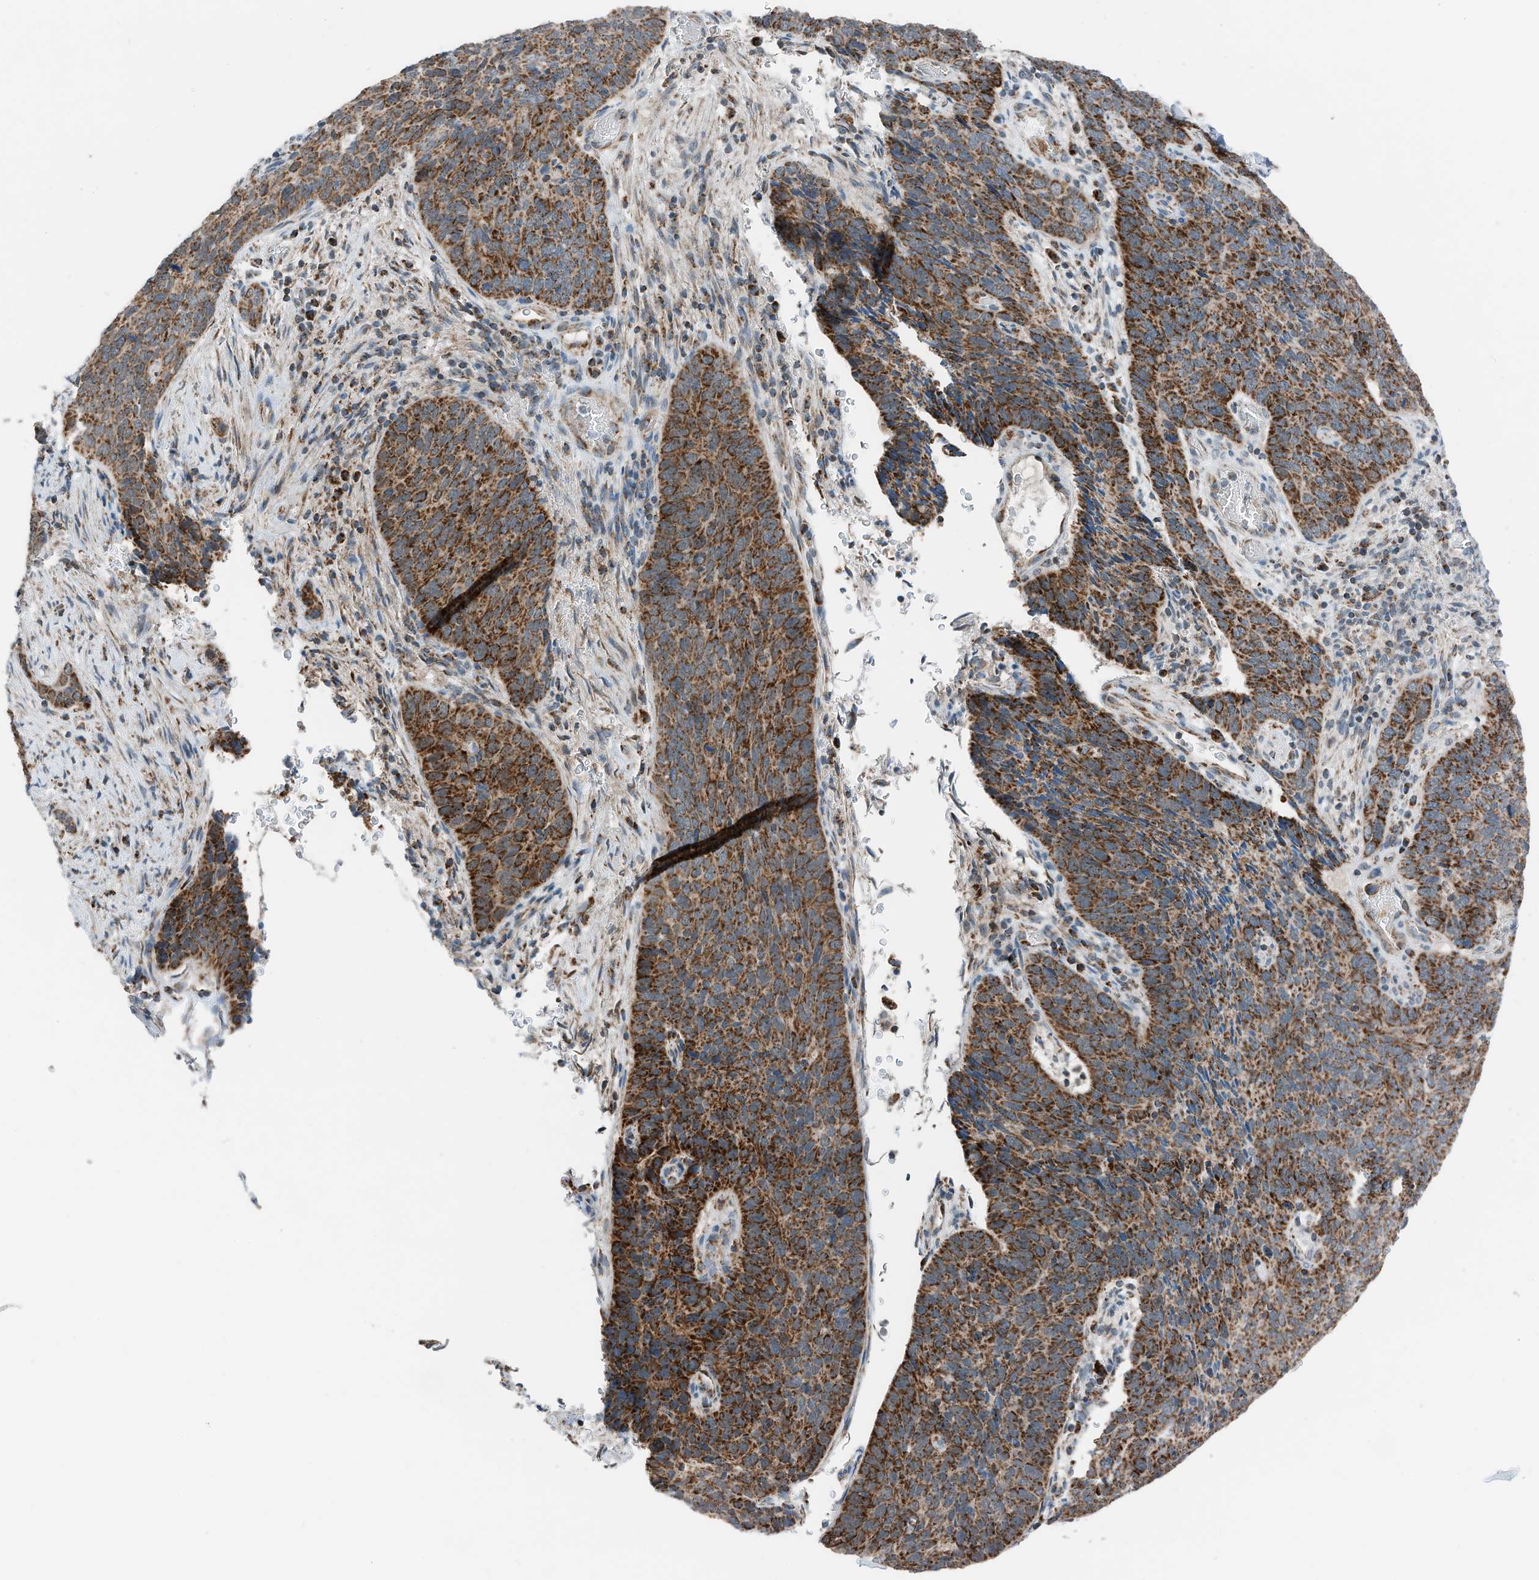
{"staining": {"intensity": "strong", "quantity": ">75%", "location": "cytoplasmic/membranous"}, "tissue": "cervical cancer", "cell_type": "Tumor cells", "image_type": "cancer", "snomed": [{"axis": "morphology", "description": "Squamous cell carcinoma, NOS"}, {"axis": "topography", "description": "Cervix"}], "caption": "Cervical squamous cell carcinoma stained with a brown dye exhibits strong cytoplasmic/membranous positive positivity in about >75% of tumor cells.", "gene": "RMND1", "patient": {"sex": "female", "age": 60}}